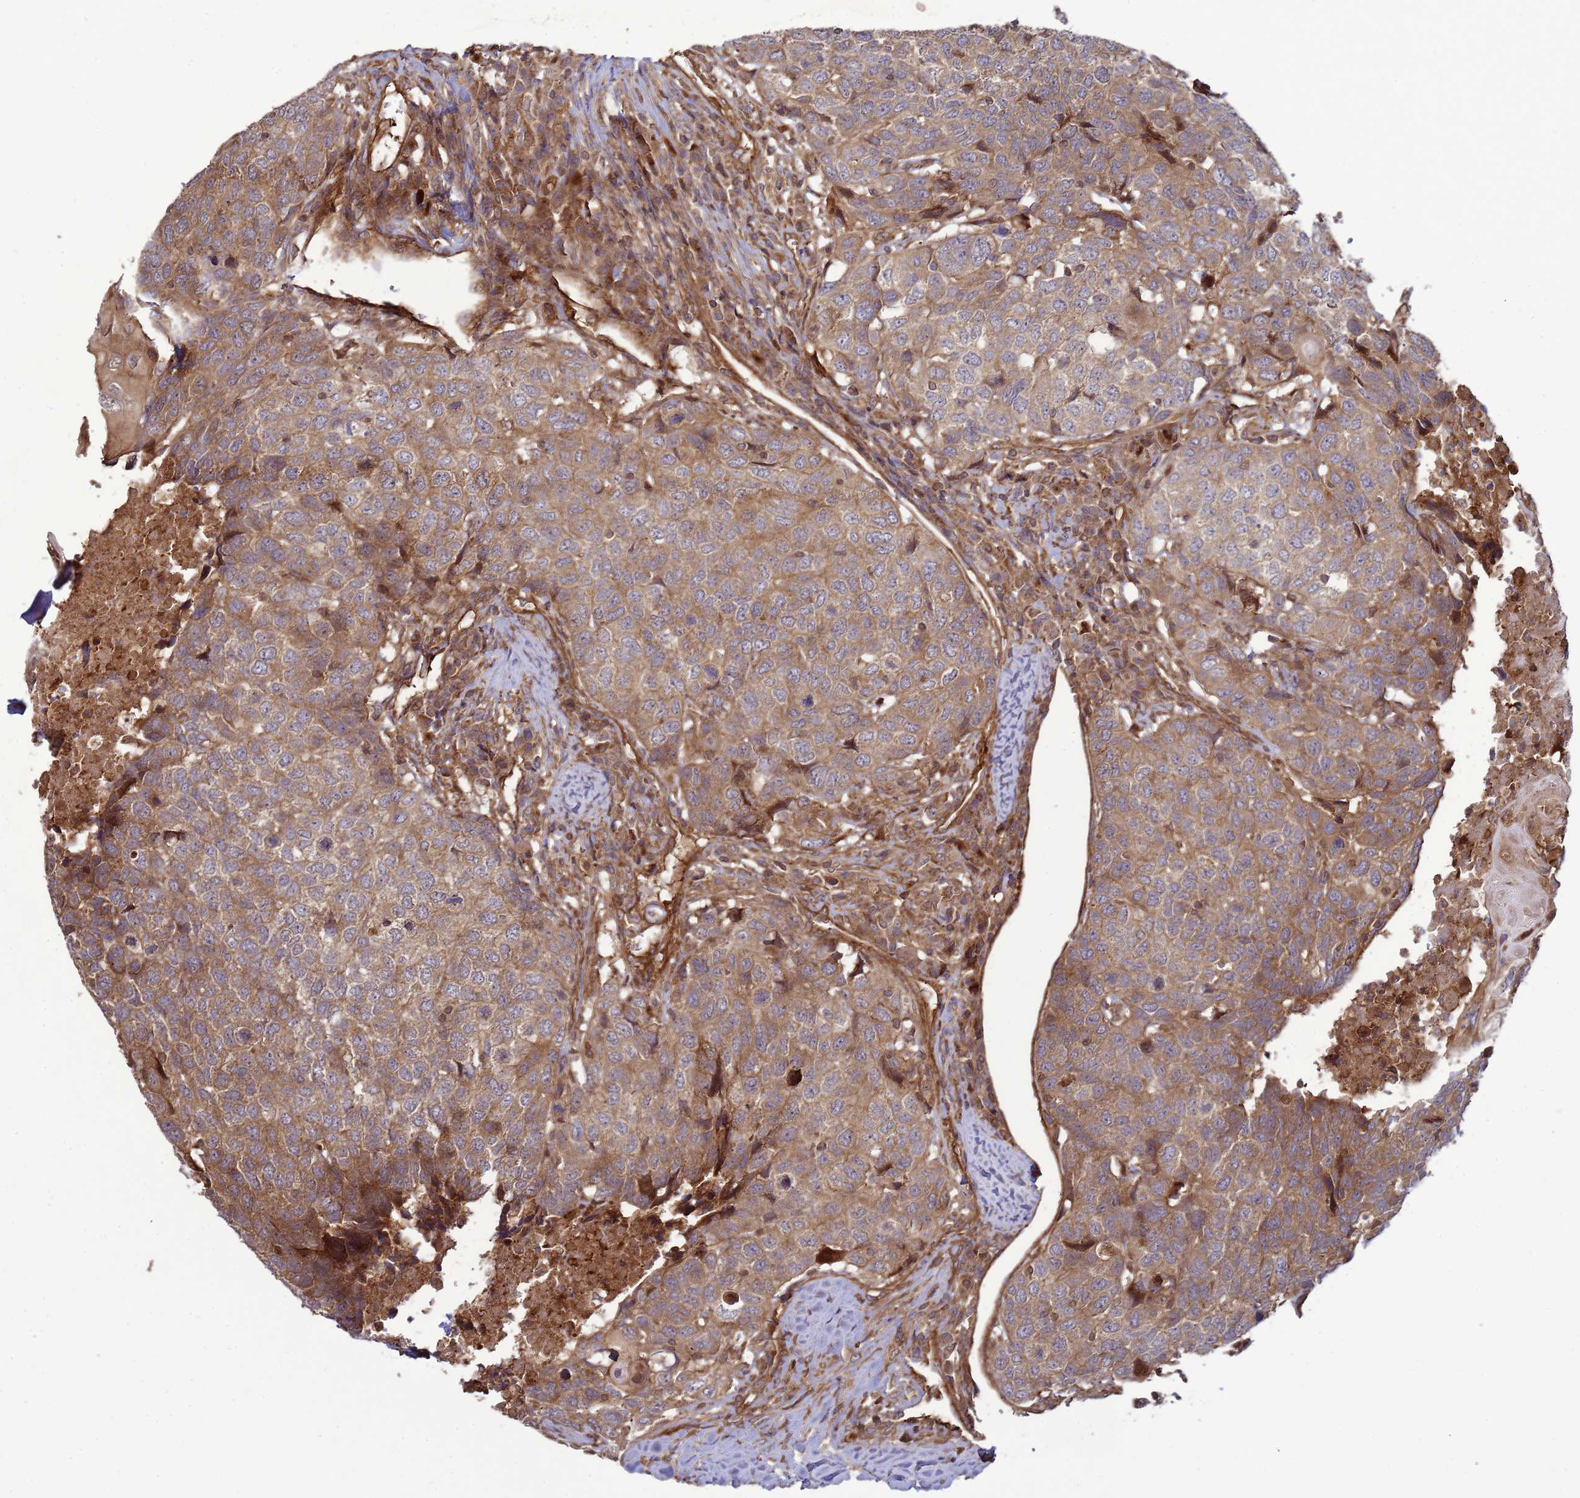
{"staining": {"intensity": "moderate", "quantity": ">75%", "location": "cytoplasmic/membranous"}, "tissue": "head and neck cancer", "cell_type": "Tumor cells", "image_type": "cancer", "snomed": [{"axis": "morphology", "description": "Squamous cell carcinoma, NOS"}, {"axis": "topography", "description": "Head-Neck"}], "caption": "Protein staining of squamous cell carcinoma (head and neck) tissue displays moderate cytoplasmic/membranous expression in approximately >75% of tumor cells.", "gene": "CNOT1", "patient": {"sex": "male", "age": 66}}